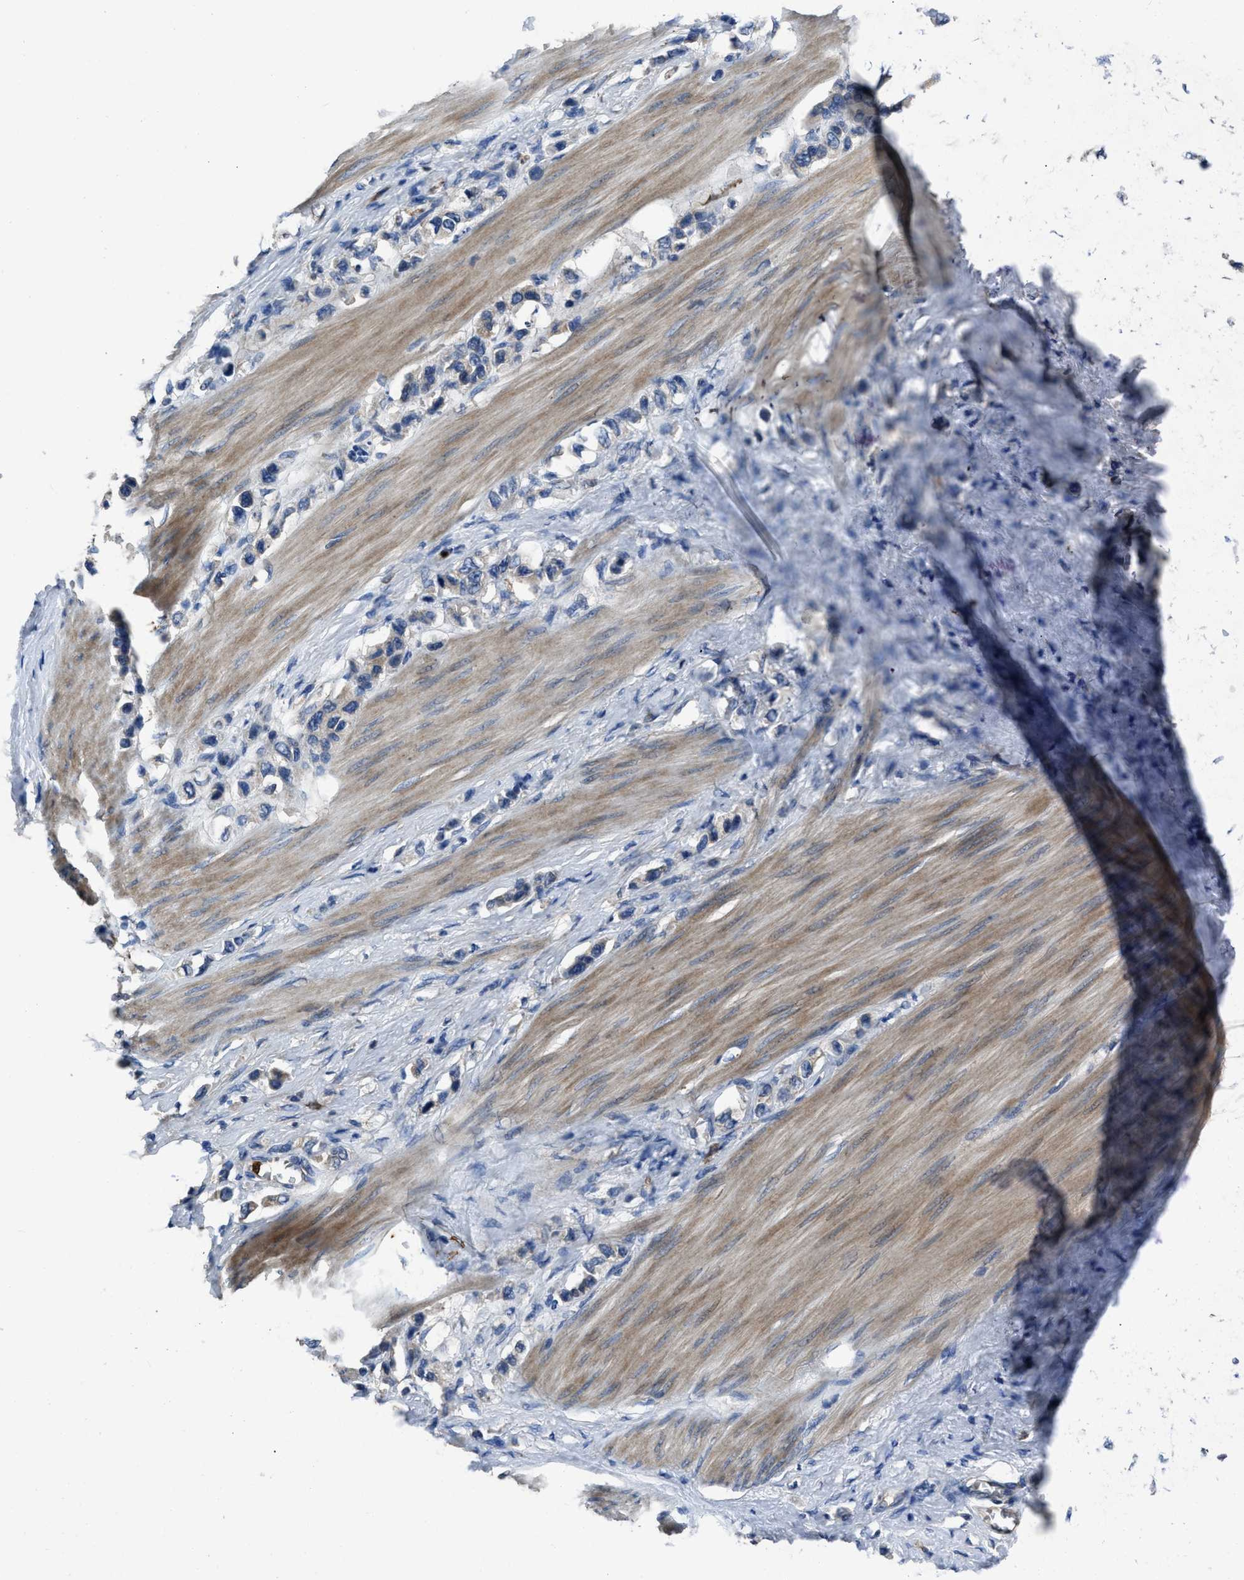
{"staining": {"intensity": "negative", "quantity": "none", "location": "none"}, "tissue": "stomach cancer", "cell_type": "Tumor cells", "image_type": "cancer", "snomed": [{"axis": "morphology", "description": "Adenocarcinoma, NOS"}, {"axis": "topography", "description": "Stomach"}], "caption": "A micrograph of human adenocarcinoma (stomach) is negative for staining in tumor cells.", "gene": "ANGPT1", "patient": {"sex": "female", "age": 65}}